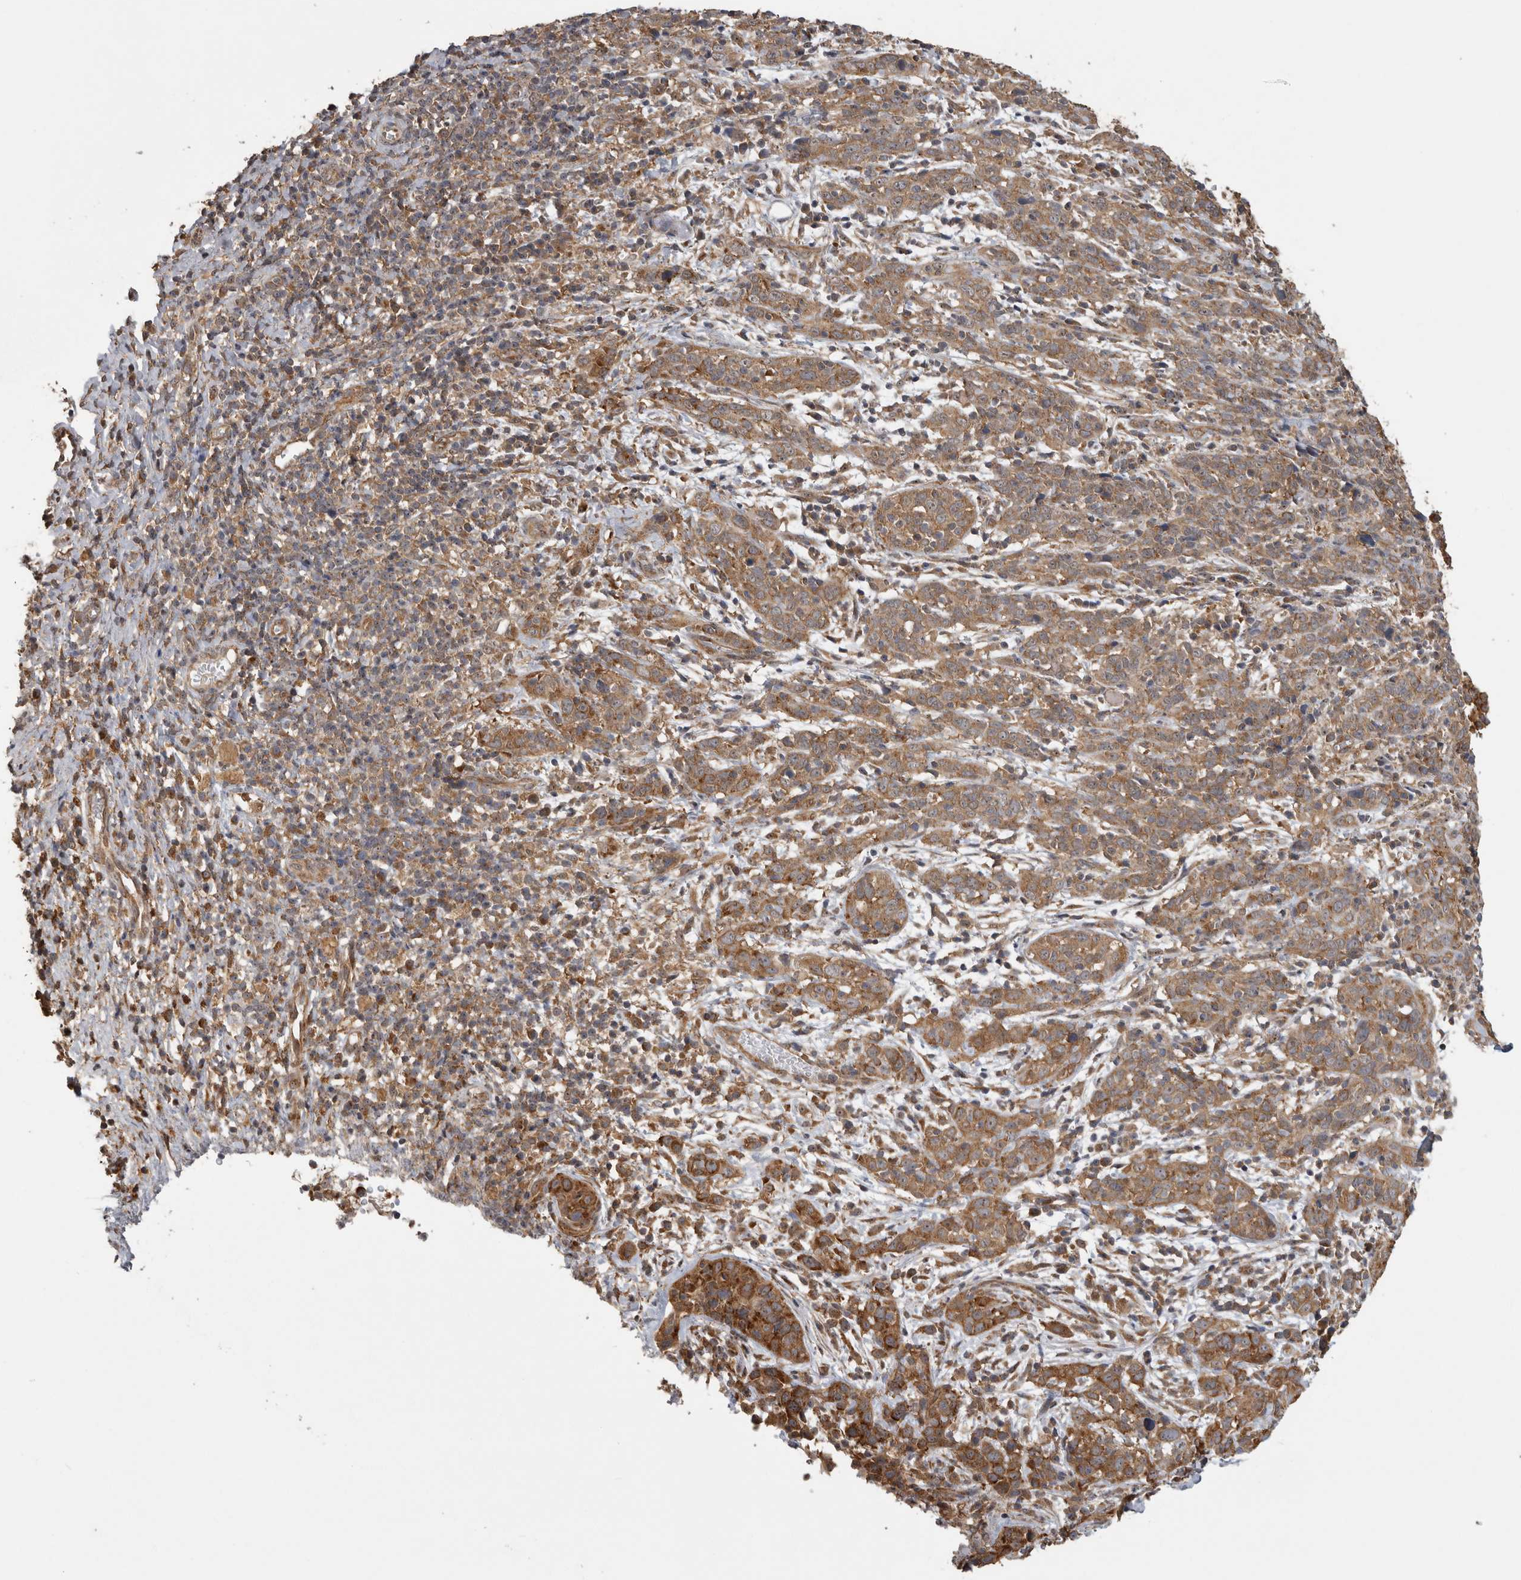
{"staining": {"intensity": "moderate", "quantity": ">75%", "location": "cytoplasmic/membranous"}, "tissue": "cervical cancer", "cell_type": "Tumor cells", "image_type": "cancer", "snomed": [{"axis": "morphology", "description": "Squamous cell carcinoma, NOS"}, {"axis": "topography", "description": "Cervix"}], "caption": "The immunohistochemical stain shows moderate cytoplasmic/membranous expression in tumor cells of cervical cancer (squamous cell carcinoma) tissue.", "gene": "ATXN2", "patient": {"sex": "female", "age": 46}}